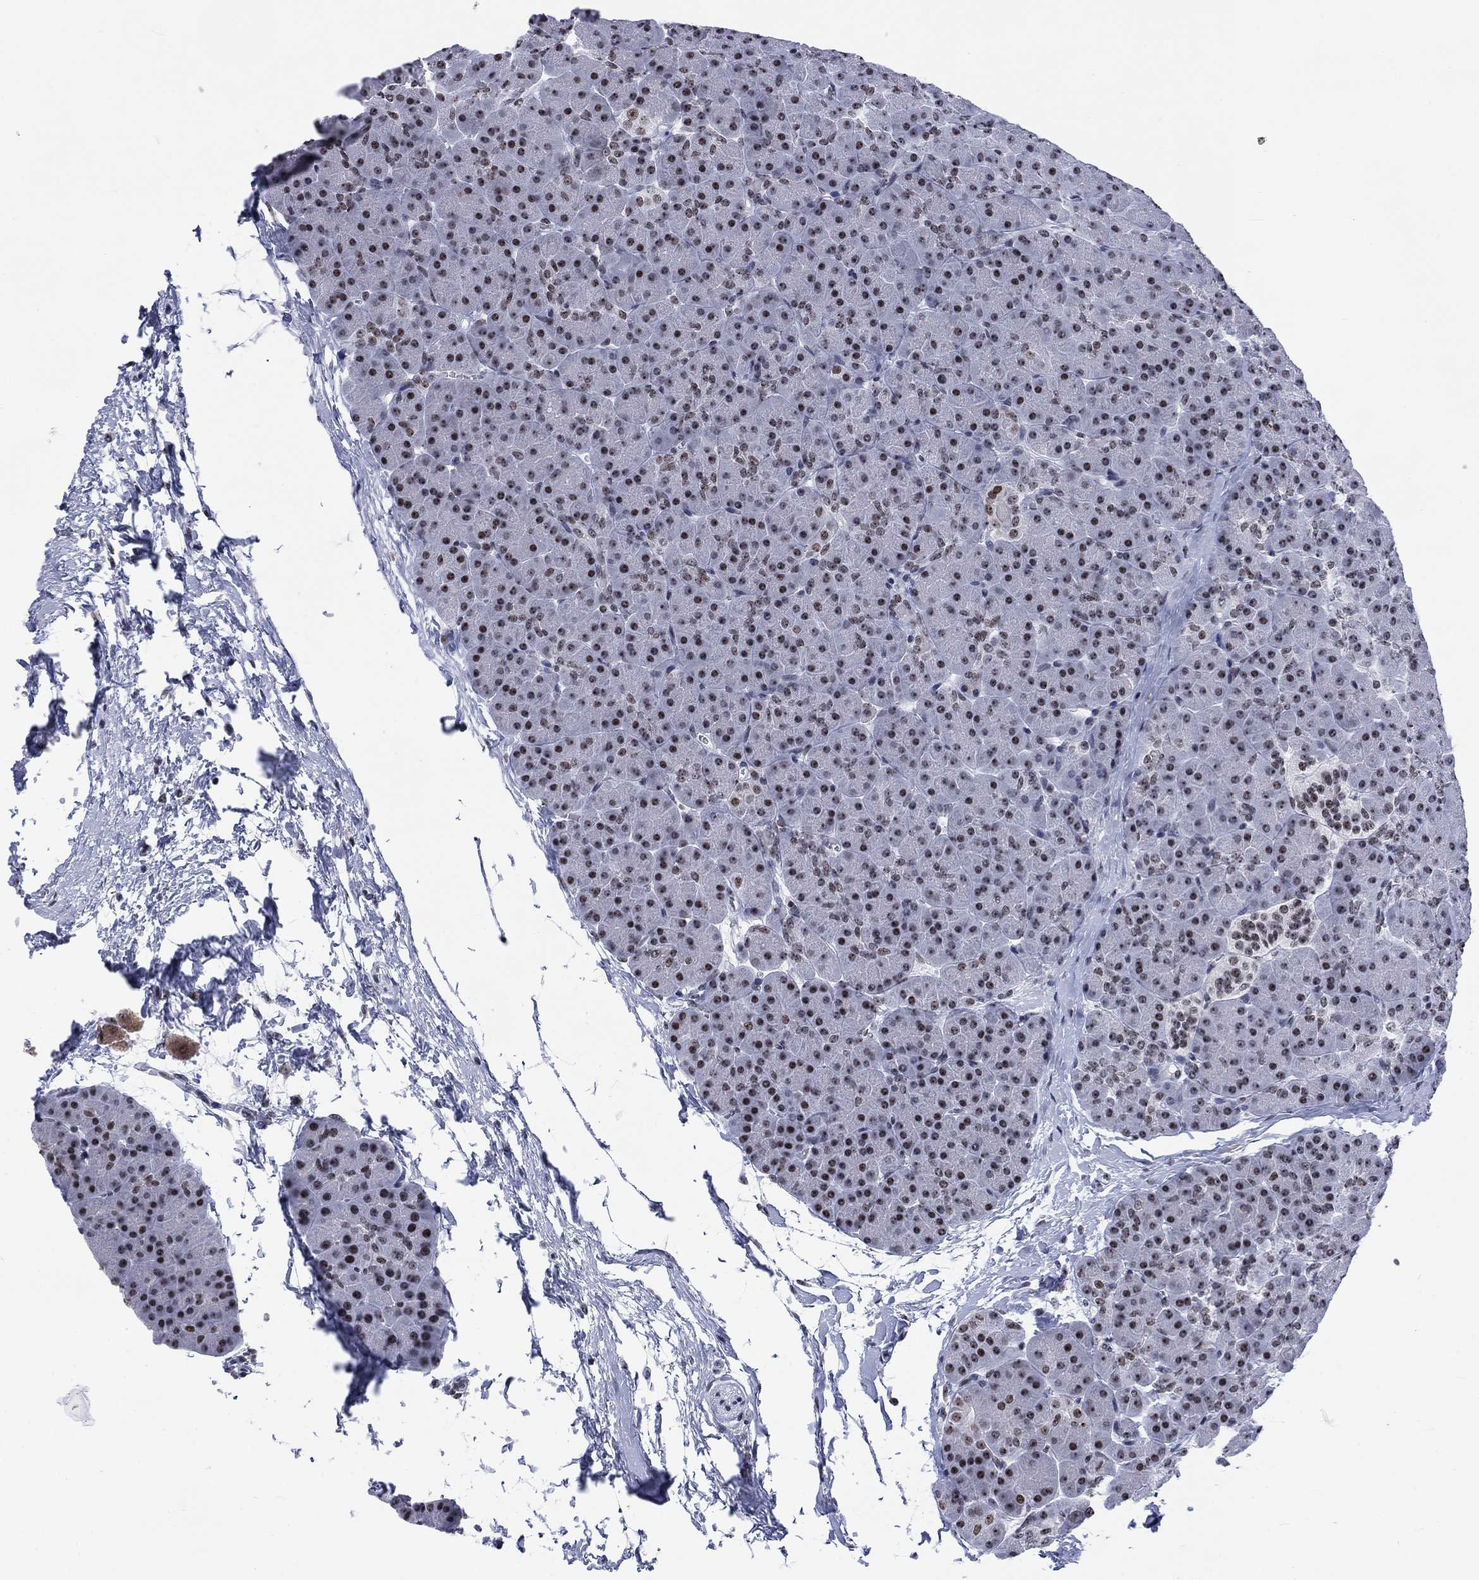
{"staining": {"intensity": "moderate", "quantity": "25%-75%", "location": "nuclear"}, "tissue": "pancreas", "cell_type": "Exocrine glandular cells", "image_type": "normal", "snomed": [{"axis": "morphology", "description": "Normal tissue, NOS"}, {"axis": "topography", "description": "Pancreas"}], "caption": "Immunohistochemical staining of normal human pancreas reveals 25%-75% levels of moderate nuclear protein staining in about 25%-75% of exocrine glandular cells. (DAB IHC with brightfield microscopy, high magnification).", "gene": "CSRNP3", "patient": {"sex": "female", "age": 44}}